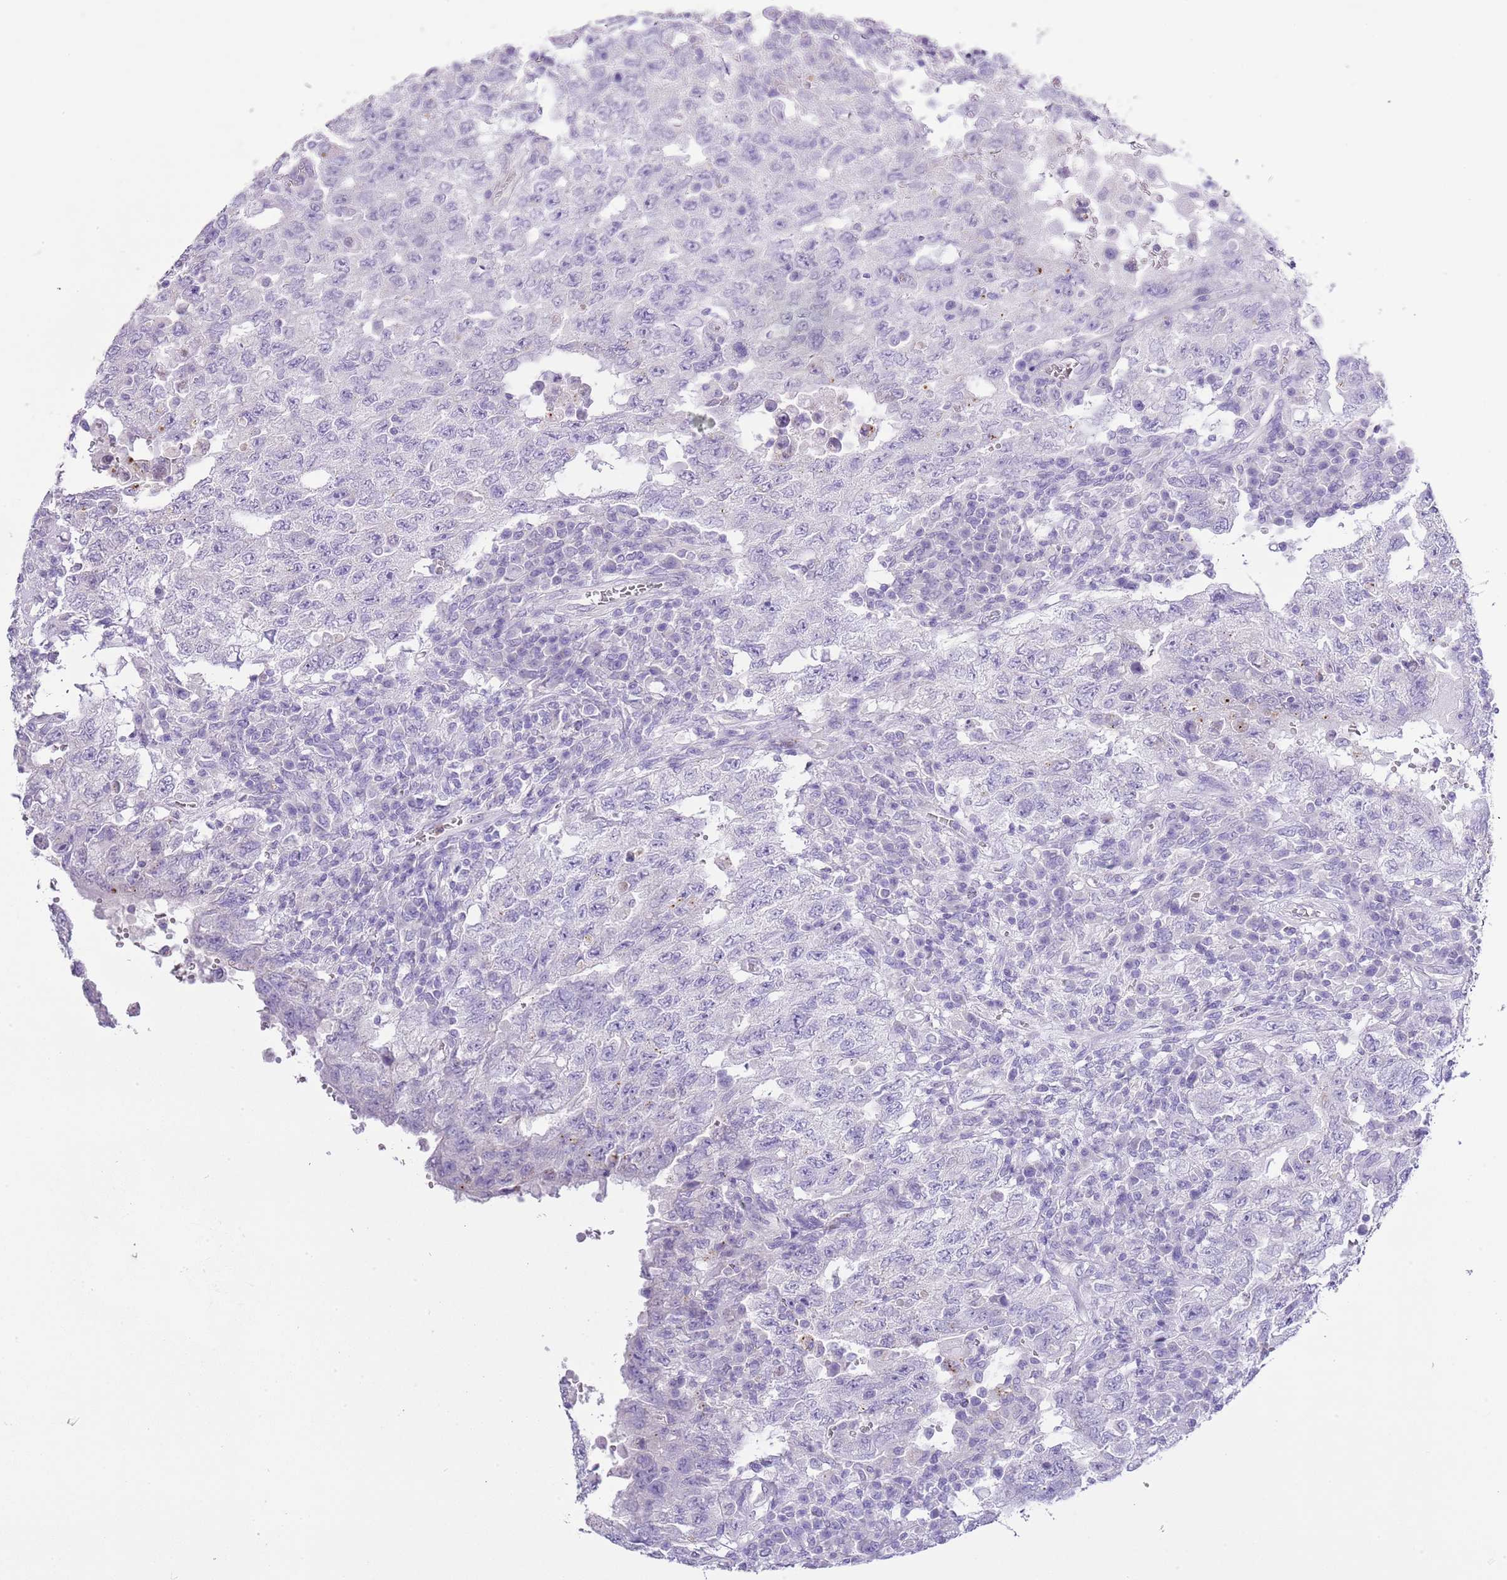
{"staining": {"intensity": "negative", "quantity": "none", "location": "none"}, "tissue": "testis cancer", "cell_type": "Tumor cells", "image_type": "cancer", "snomed": [{"axis": "morphology", "description": "Carcinoma, Embryonal, NOS"}, {"axis": "topography", "description": "Testis"}], "caption": "Immunohistochemical staining of testis cancer (embryonal carcinoma) reveals no significant staining in tumor cells.", "gene": "OR2Z1", "patient": {"sex": "male", "age": 26}}